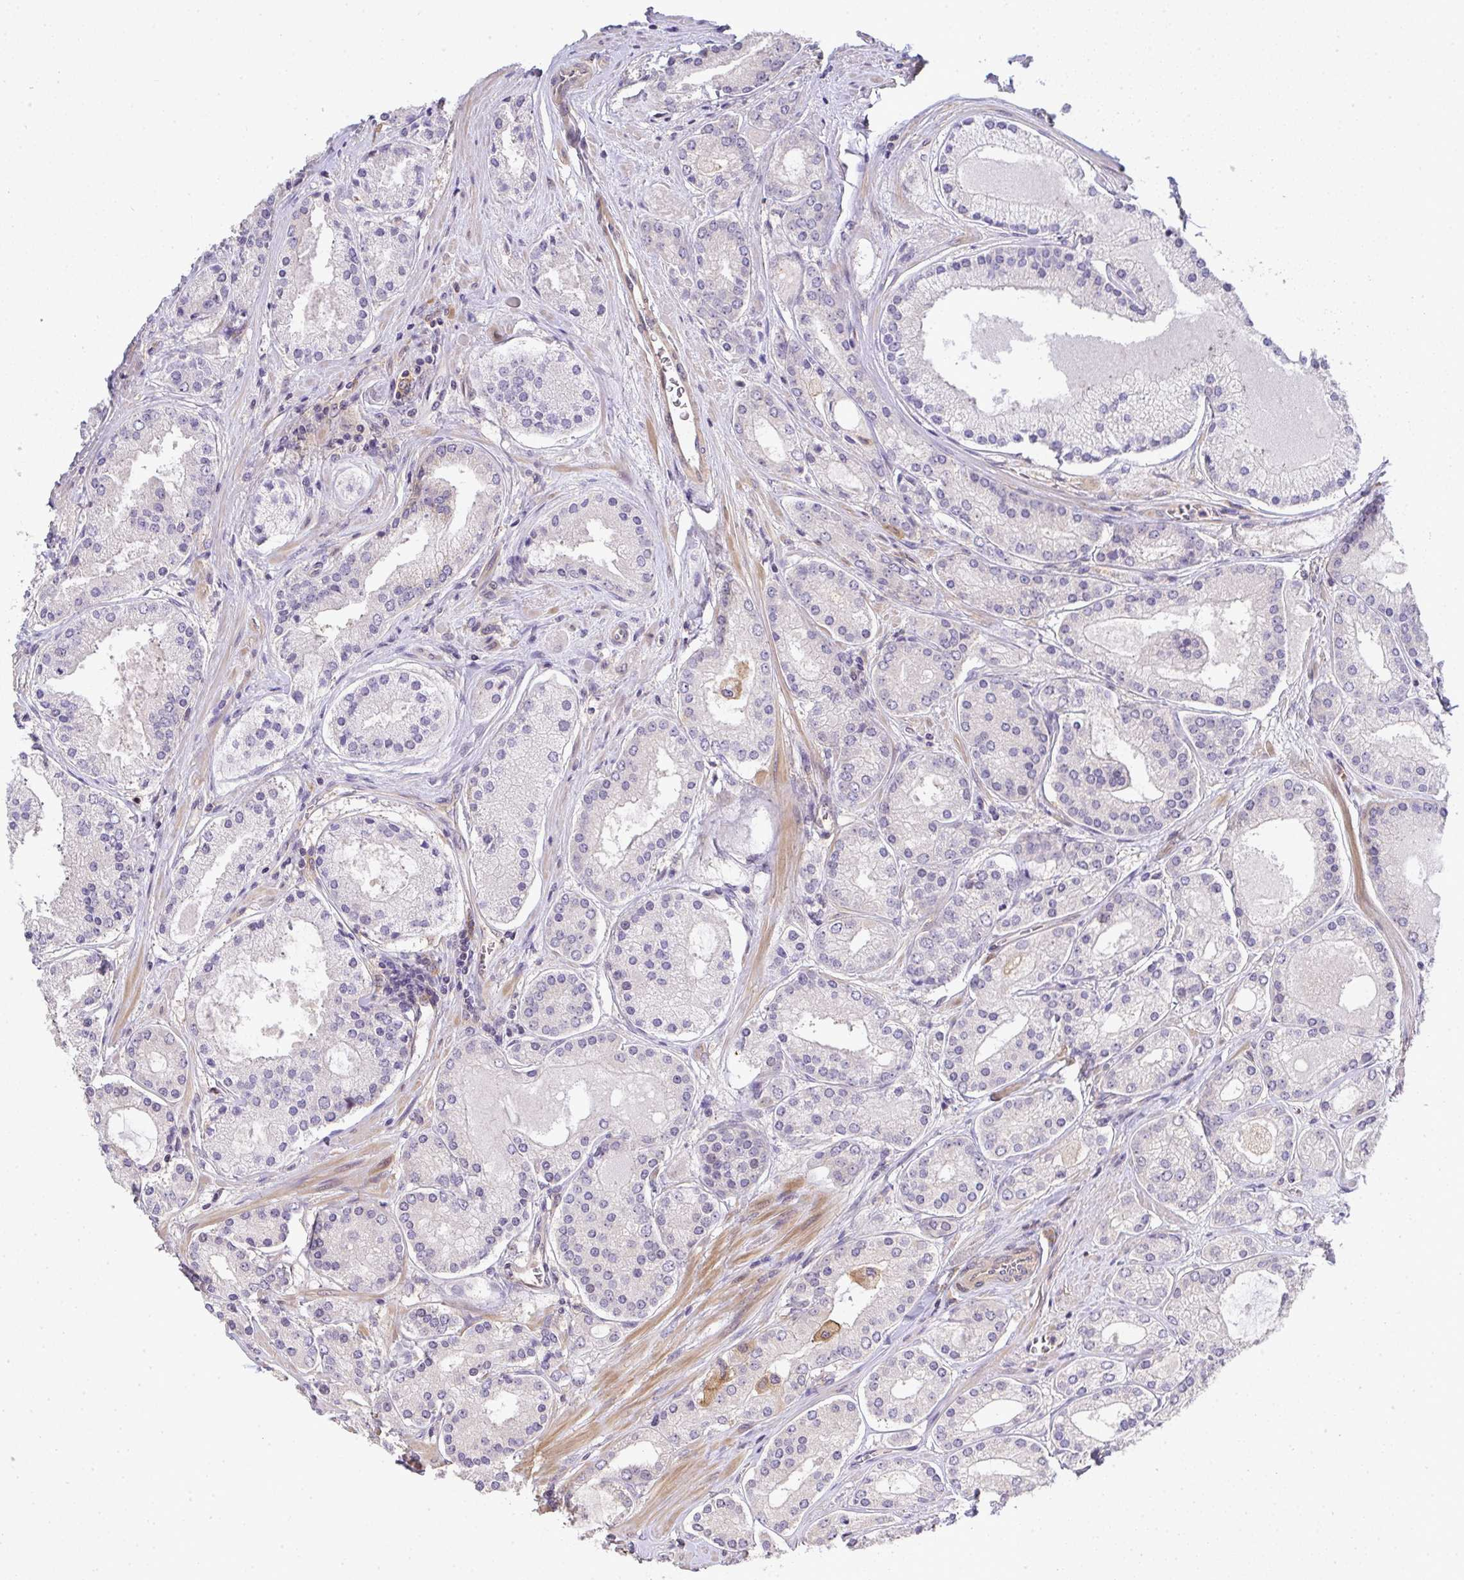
{"staining": {"intensity": "negative", "quantity": "none", "location": "none"}, "tissue": "prostate cancer", "cell_type": "Tumor cells", "image_type": "cancer", "snomed": [{"axis": "morphology", "description": "Adenocarcinoma, High grade"}, {"axis": "topography", "description": "Prostate"}], "caption": "IHC micrograph of neoplastic tissue: human high-grade adenocarcinoma (prostate) stained with DAB exhibits no significant protein staining in tumor cells. The staining was performed using DAB to visualize the protein expression in brown, while the nuclei were stained in blue with hematoxylin (Magnification: 20x).", "gene": "EEF1AKMT1", "patient": {"sex": "male", "age": 67}}